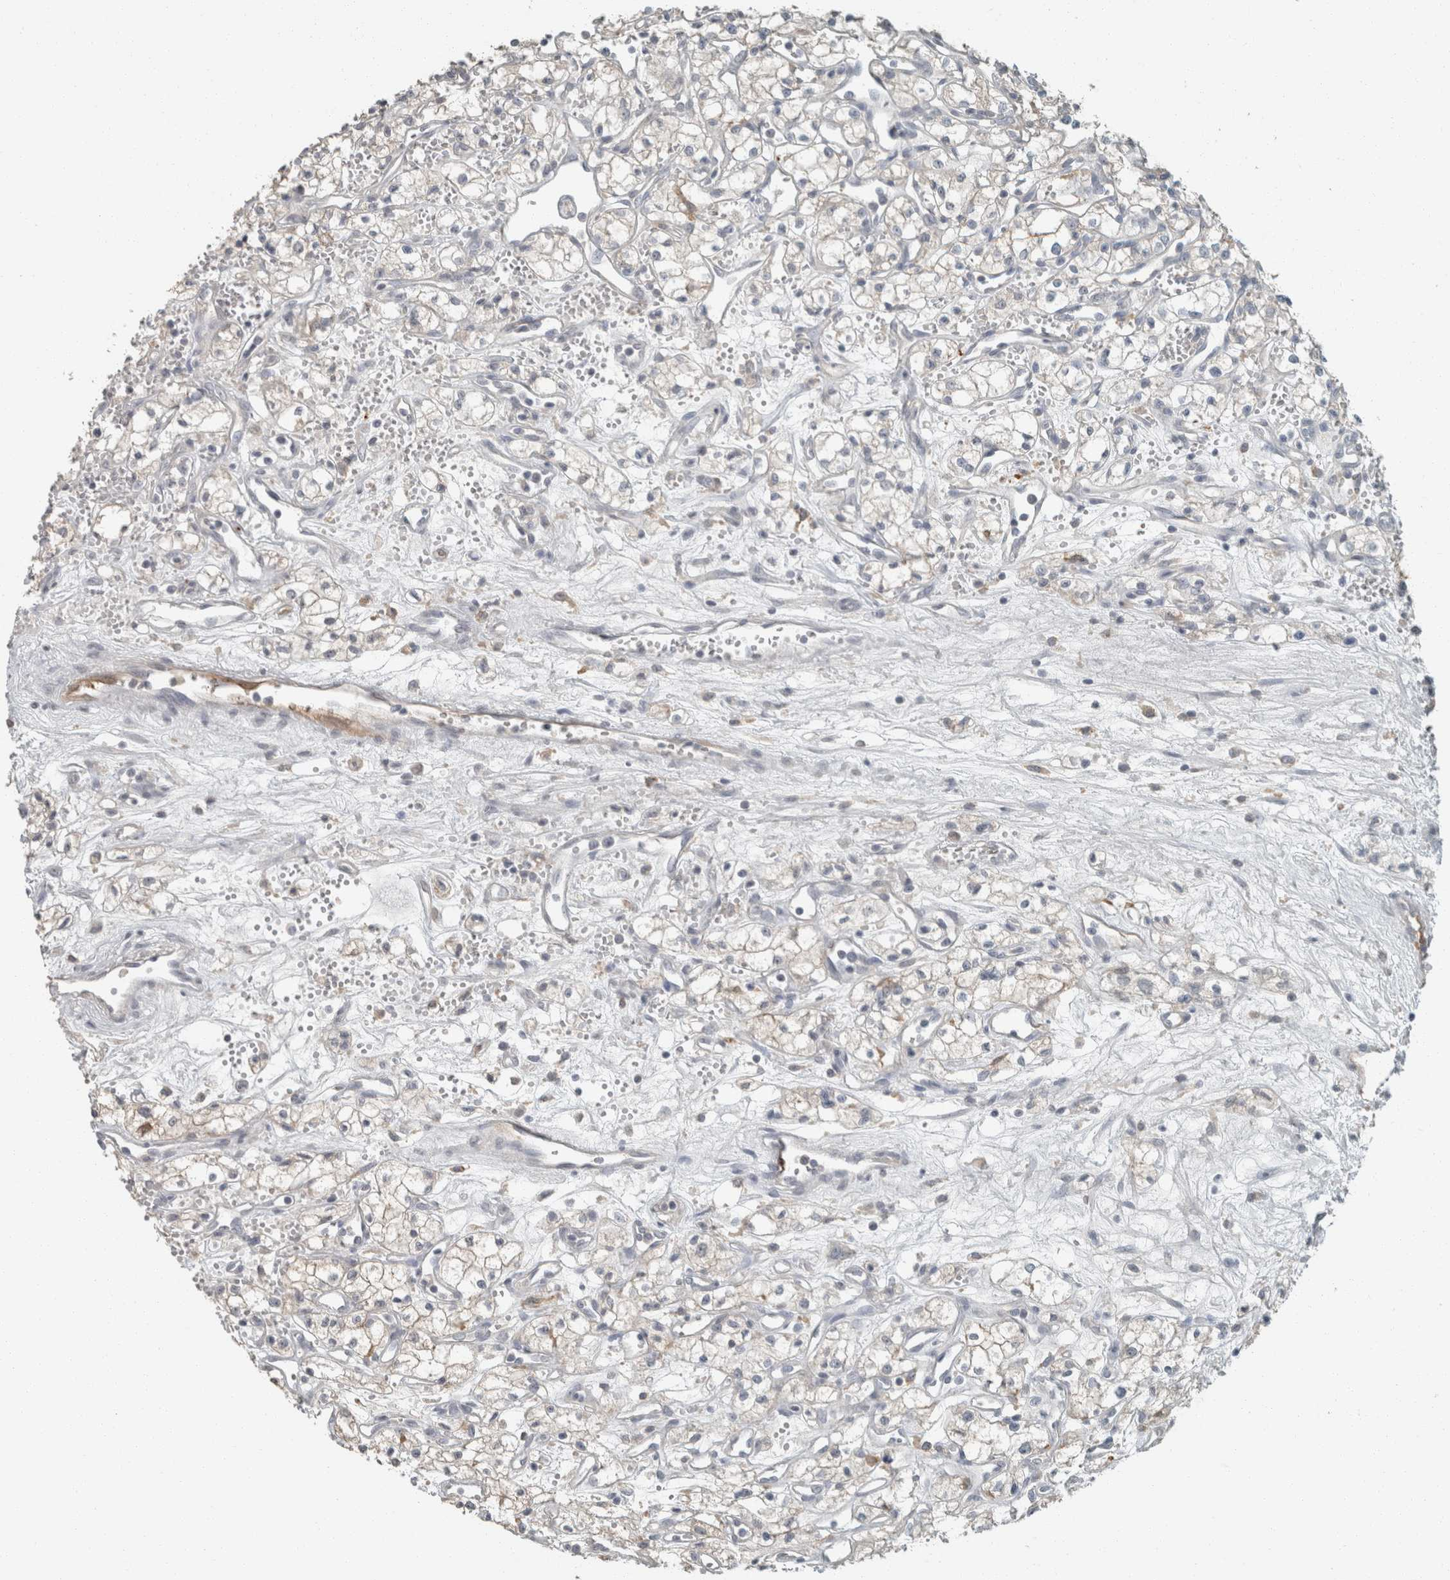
{"staining": {"intensity": "negative", "quantity": "none", "location": "none"}, "tissue": "renal cancer", "cell_type": "Tumor cells", "image_type": "cancer", "snomed": [{"axis": "morphology", "description": "Adenocarcinoma, NOS"}, {"axis": "topography", "description": "Kidney"}], "caption": "Immunohistochemistry (IHC) photomicrograph of neoplastic tissue: renal adenocarcinoma stained with DAB demonstrates no significant protein positivity in tumor cells.", "gene": "SCIN", "patient": {"sex": "male", "age": 59}}